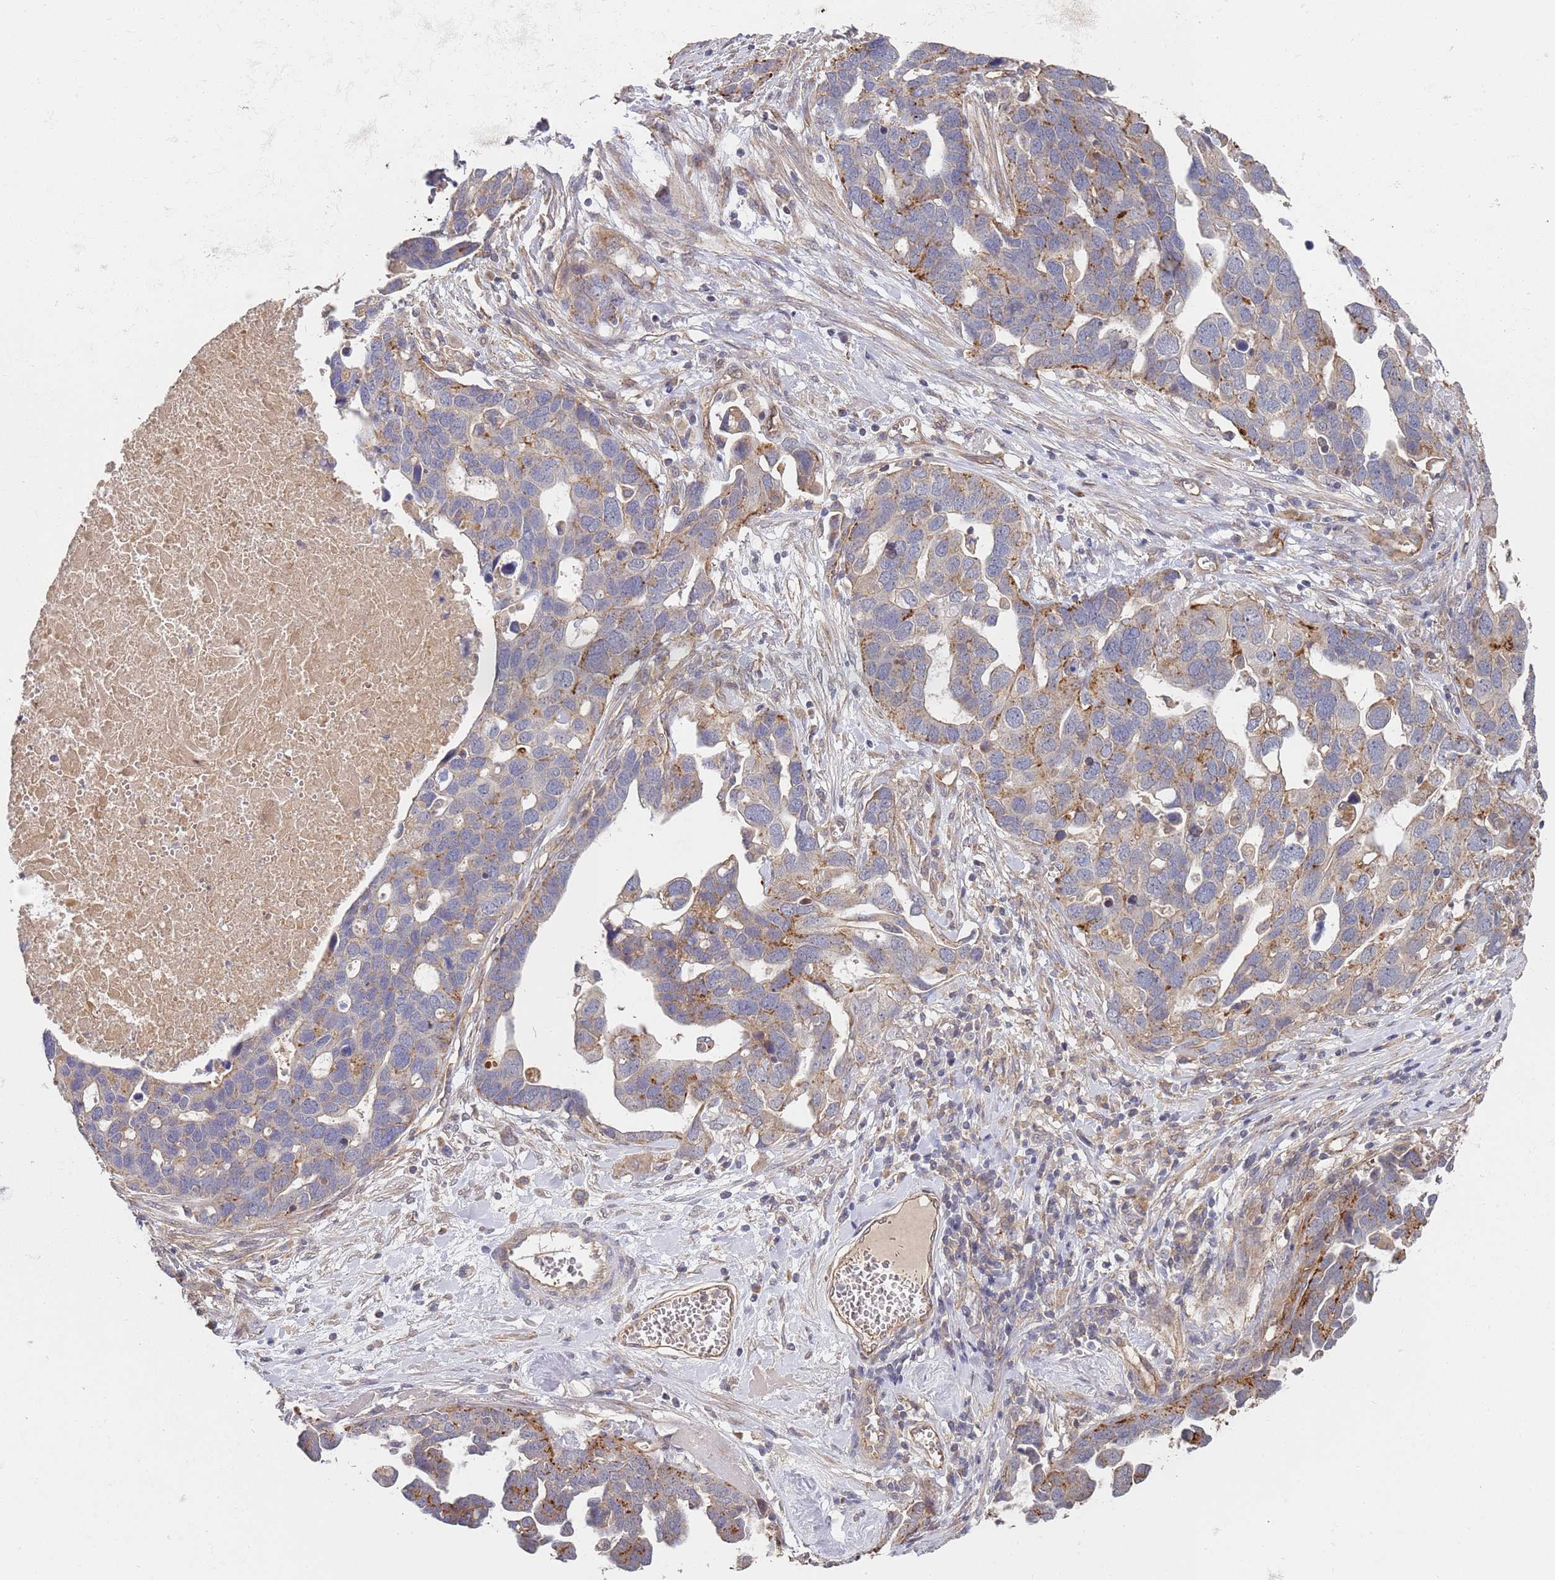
{"staining": {"intensity": "moderate", "quantity": "<25%", "location": "cytoplasmic/membranous"}, "tissue": "ovarian cancer", "cell_type": "Tumor cells", "image_type": "cancer", "snomed": [{"axis": "morphology", "description": "Cystadenocarcinoma, serous, NOS"}, {"axis": "topography", "description": "Ovary"}], "caption": "This histopathology image exhibits immunohistochemistry staining of serous cystadenocarcinoma (ovarian), with low moderate cytoplasmic/membranous positivity in approximately <25% of tumor cells.", "gene": "ABCB6", "patient": {"sex": "female", "age": 54}}